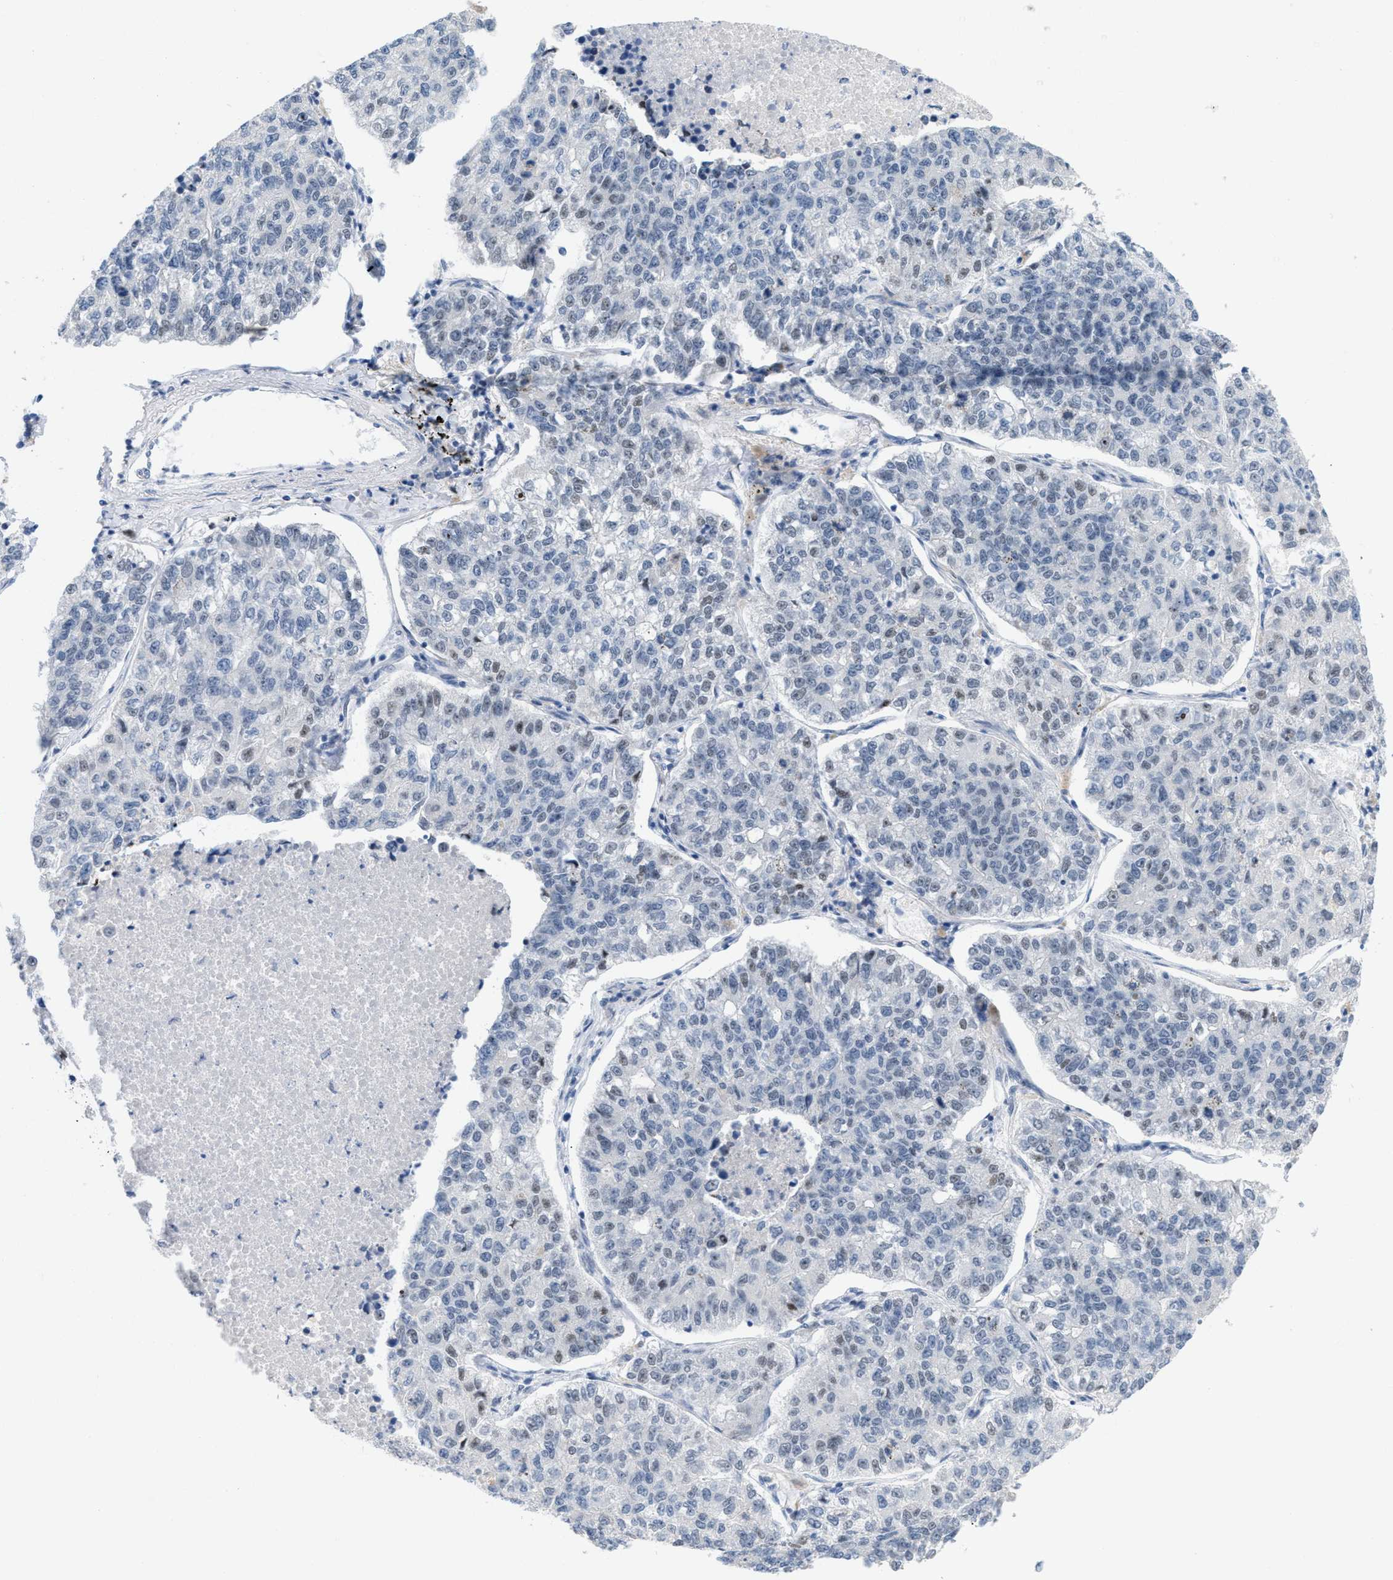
{"staining": {"intensity": "negative", "quantity": "none", "location": "none"}, "tissue": "lung cancer", "cell_type": "Tumor cells", "image_type": "cancer", "snomed": [{"axis": "morphology", "description": "Adenocarcinoma, NOS"}, {"axis": "topography", "description": "Lung"}], "caption": "Tumor cells show no significant protein expression in lung adenocarcinoma. (DAB immunohistochemistry visualized using brightfield microscopy, high magnification).", "gene": "WIPI2", "patient": {"sex": "male", "age": 49}}